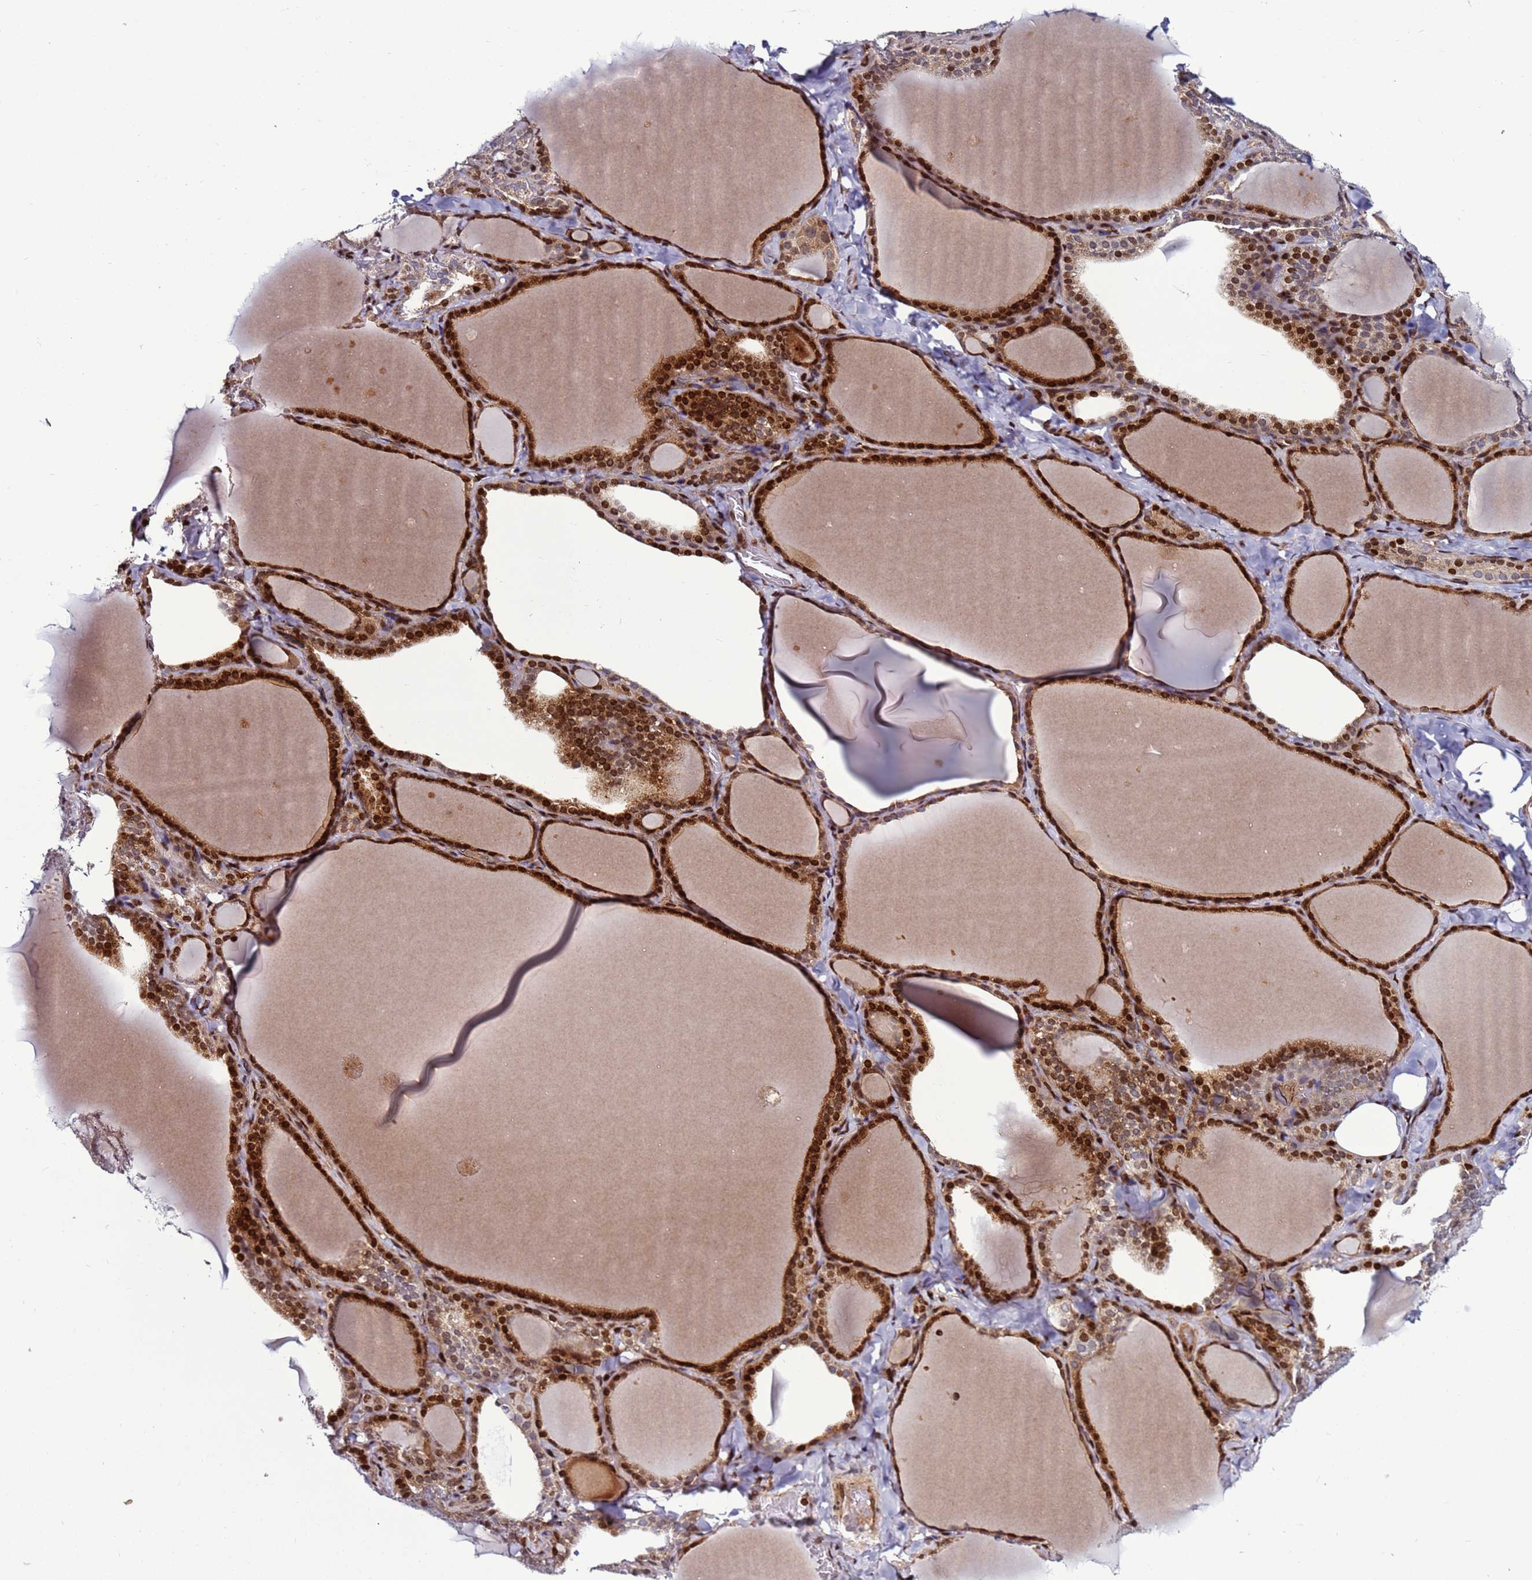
{"staining": {"intensity": "strong", "quantity": ">75%", "location": "cytoplasmic/membranous,nuclear"}, "tissue": "thyroid gland", "cell_type": "Glandular cells", "image_type": "normal", "snomed": [{"axis": "morphology", "description": "Normal tissue, NOS"}, {"axis": "topography", "description": "Thyroid gland"}], "caption": "IHC (DAB (3,3'-diaminobenzidine)) staining of unremarkable thyroid gland demonstrates strong cytoplasmic/membranous,nuclear protein staining in approximately >75% of glandular cells.", "gene": "WBP11", "patient": {"sex": "female", "age": 22}}